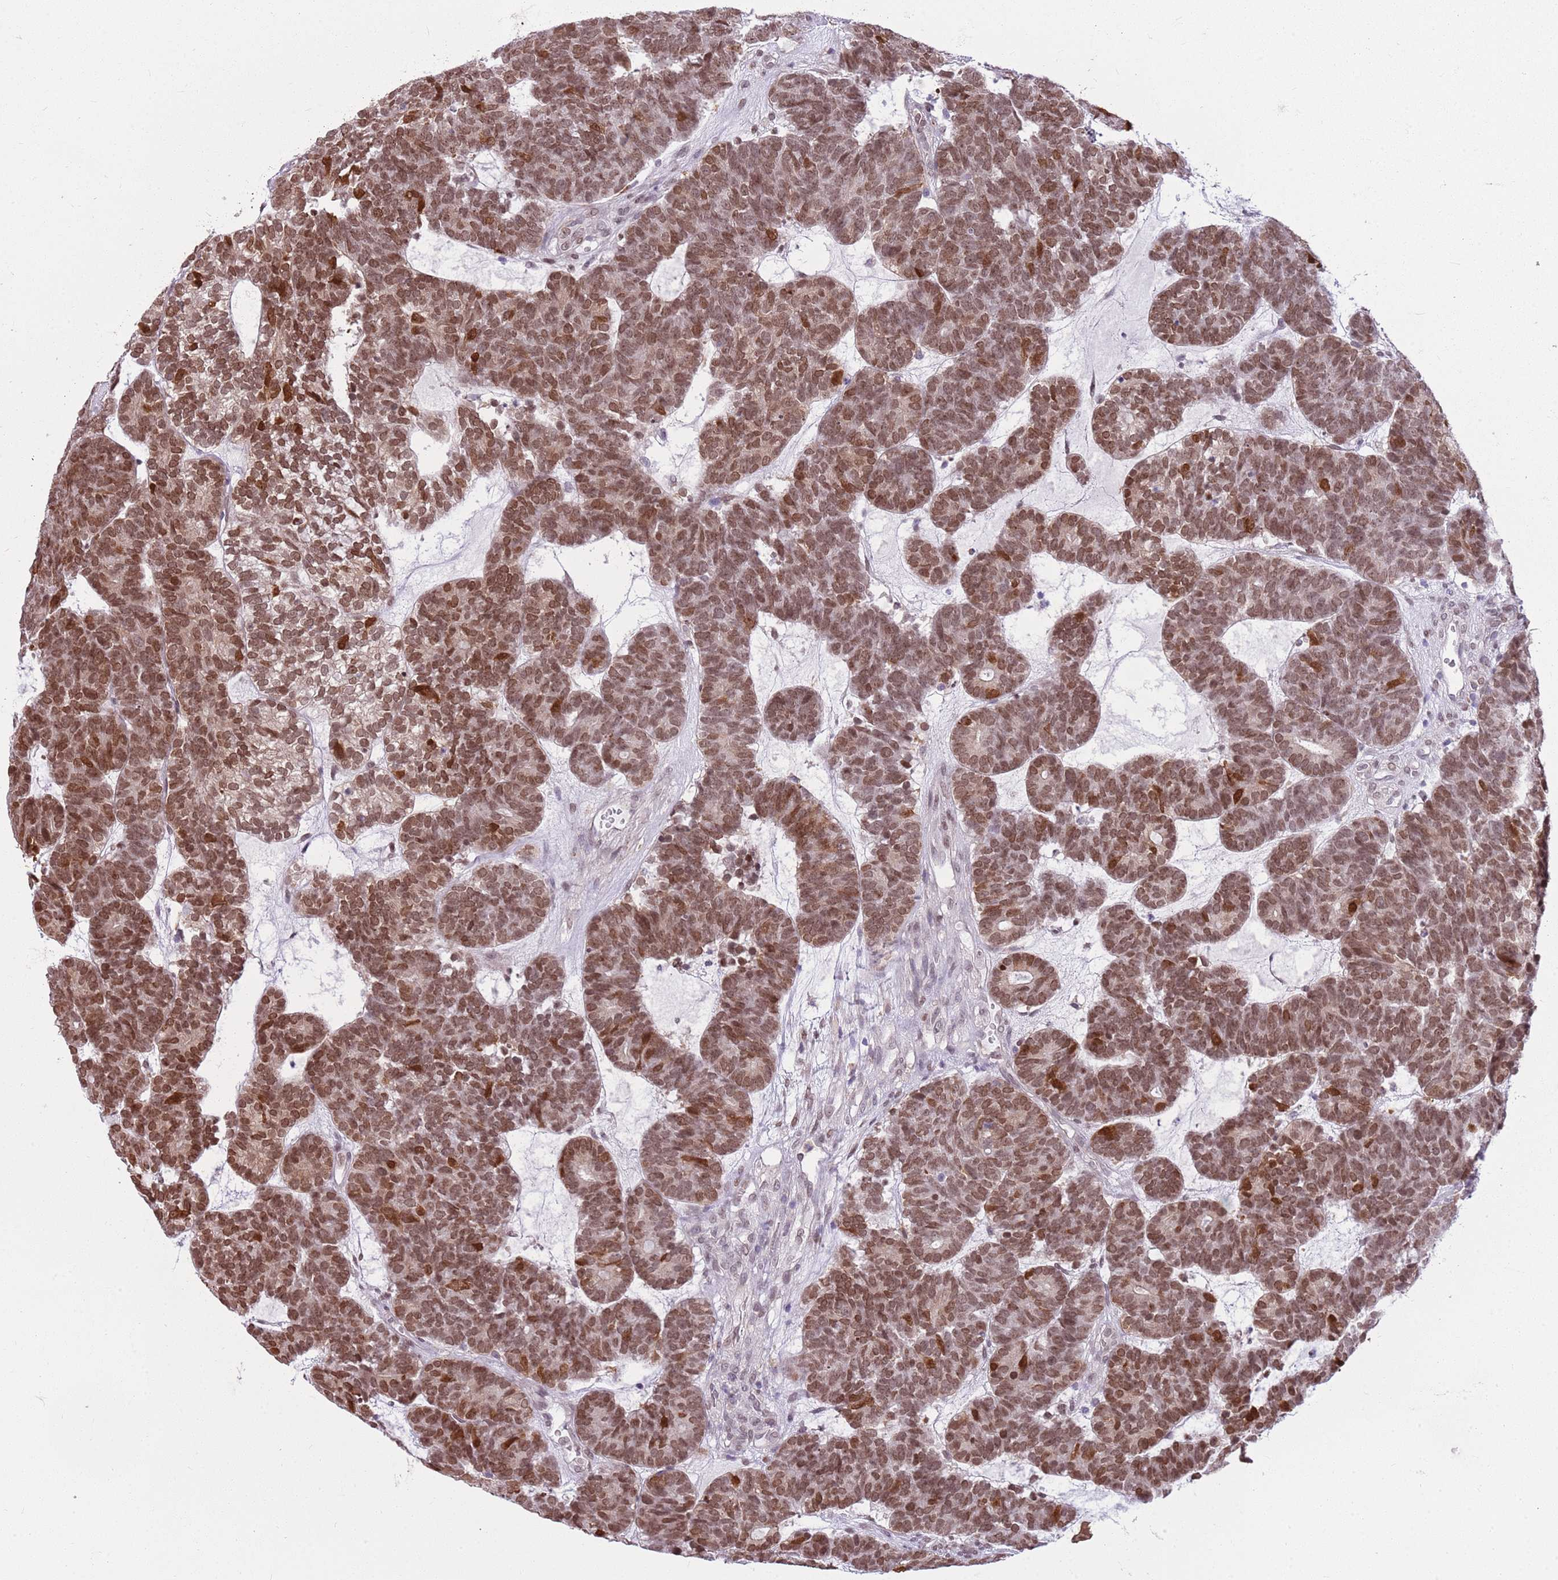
{"staining": {"intensity": "moderate", "quantity": ">75%", "location": "nuclear"}, "tissue": "head and neck cancer", "cell_type": "Tumor cells", "image_type": "cancer", "snomed": [{"axis": "morphology", "description": "Adenocarcinoma, NOS"}, {"axis": "topography", "description": "Head-Neck"}], "caption": "Head and neck cancer tissue displays moderate nuclear staining in approximately >75% of tumor cells, visualized by immunohistochemistry.", "gene": "DHX32", "patient": {"sex": "female", "age": 81}}